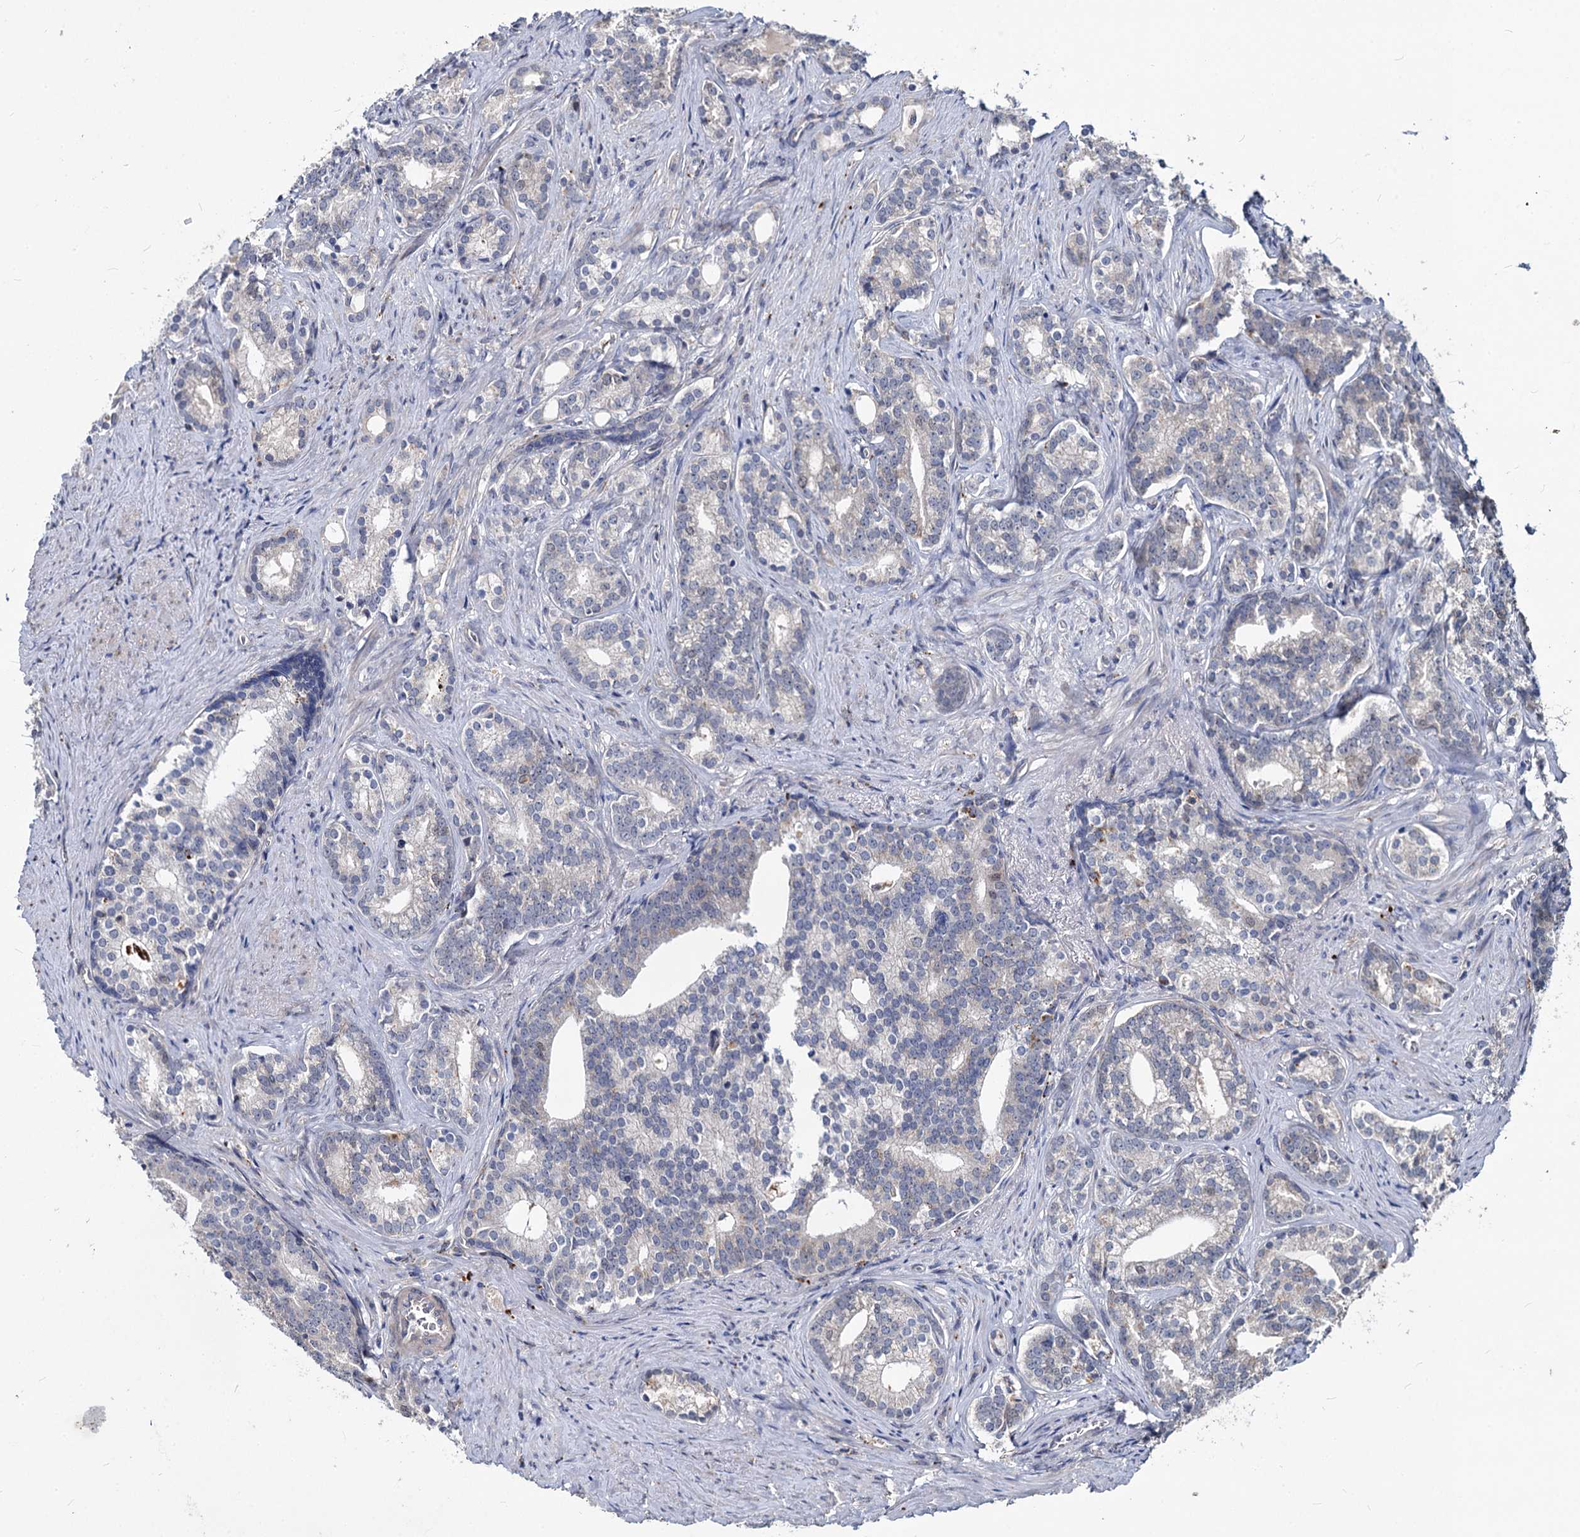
{"staining": {"intensity": "negative", "quantity": "none", "location": "none"}, "tissue": "prostate cancer", "cell_type": "Tumor cells", "image_type": "cancer", "snomed": [{"axis": "morphology", "description": "Adenocarcinoma, Low grade"}, {"axis": "topography", "description": "Prostate"}], "caption": "Immunohistochemistry histopathology image of prostate cancer stained for a protein (brown), which displays no staining in tumor cells.", "gene": "C11orf86", "patient": {"sex": "male", "age": 71}}